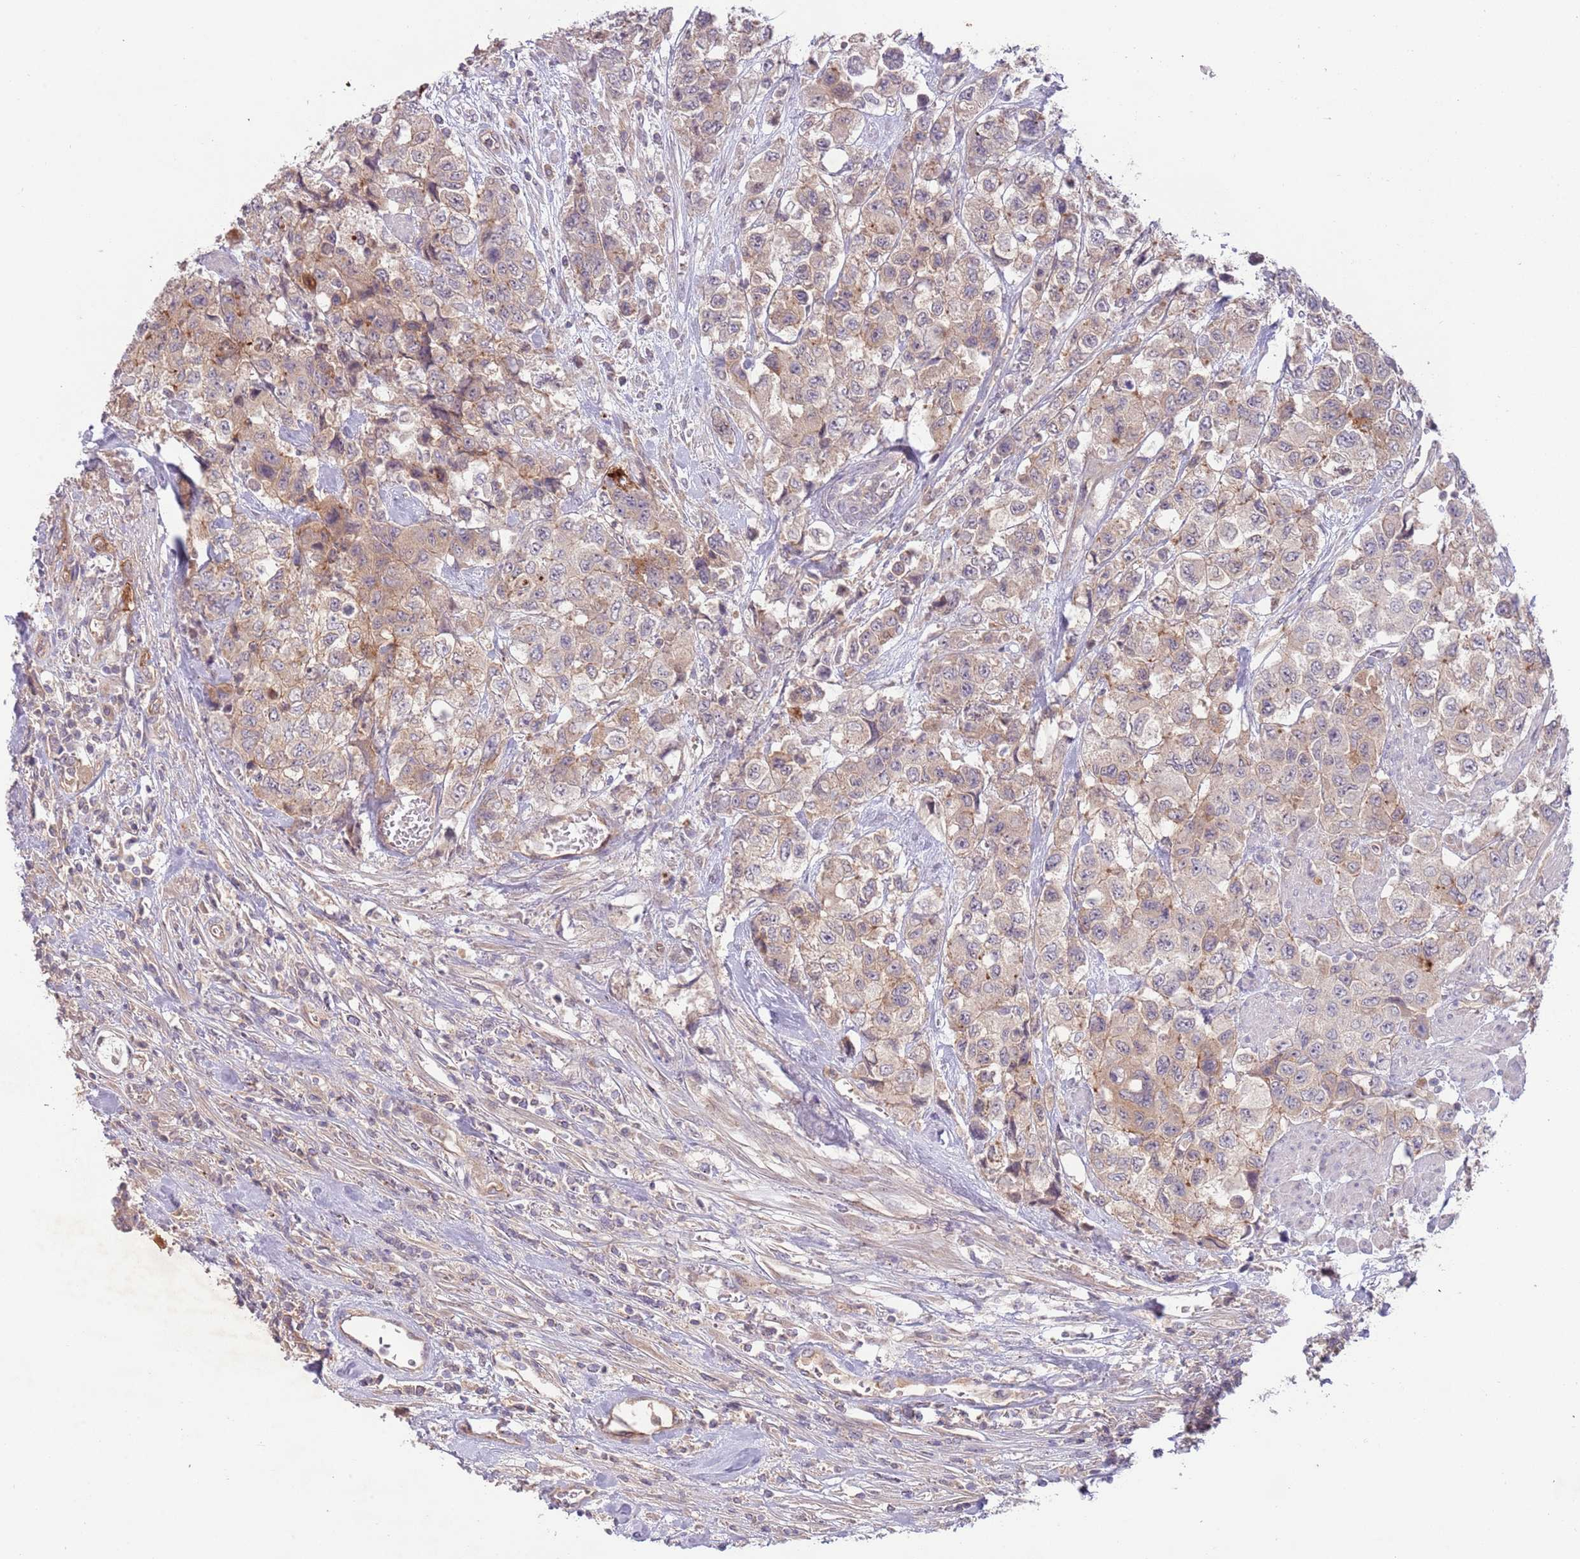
{"staining": {"intensity": "weak", "quantity": ">75%", "location": "cytoplasmic/membranous"}, "tissue": "urothelial cancer", "cell_type": "Tumor cells", "image_type": "cancer", "snomed": [{"axis": "morphology", "description": "Urothelial carcinoma, High grade"}, {"axis": "topography", "description": "Urinary bladder"}], "caption": "Protein expression analysis of human urothelial carcinoma (high-grade) reveals weak cytoplasmic/membranous expression in about >75% of tumor cells. (DAB IHC, brown staining for protein, blue staining for nuclei).", "gene": "SAV1", "patient": {"sex": "female", "age": 78}}